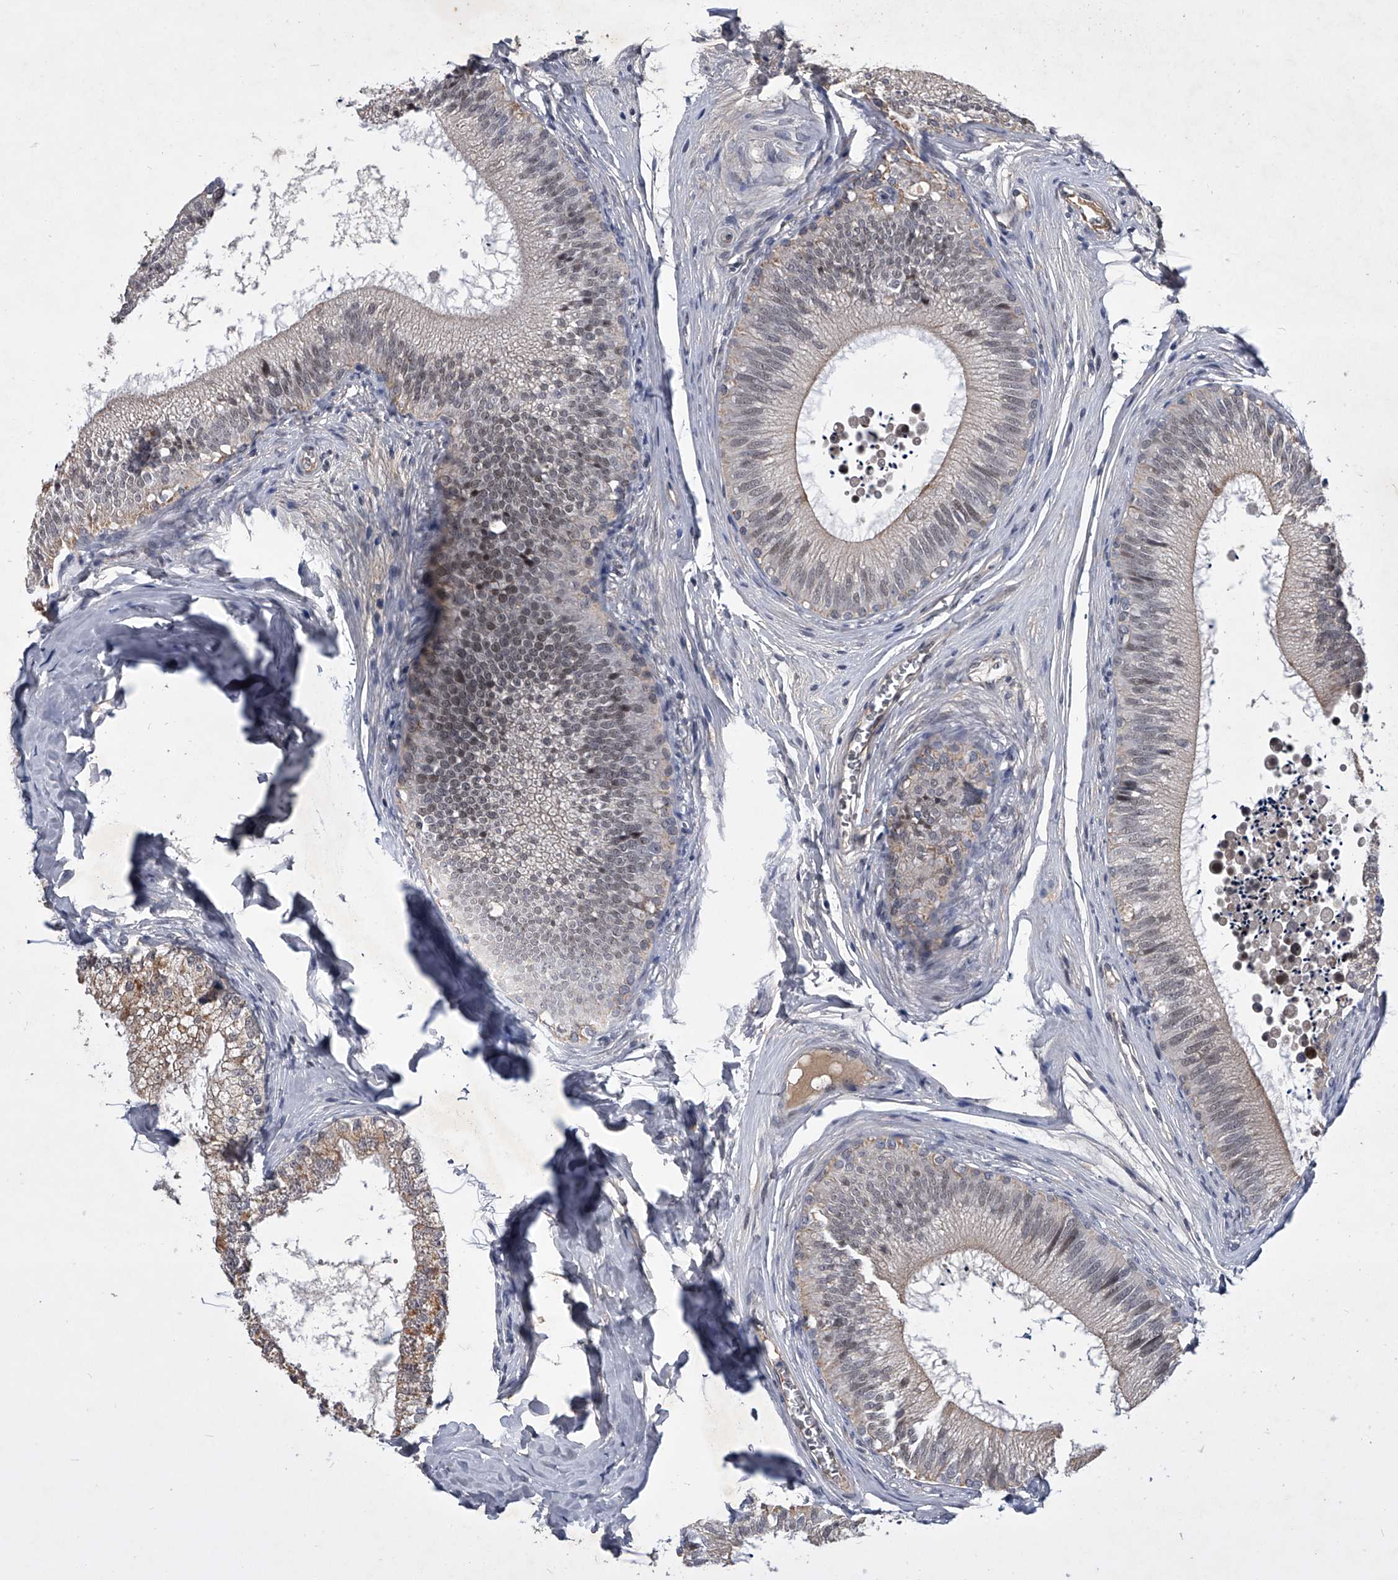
{"staining": {"intensity": "moderate", "quantity": "<25%", "location": "nuclear"}, "tissue": "epididymis", "cell_type": "Glandular cells", "image_type": "normal", "snomed": [{"axis": "morphology", "description": "Normal tissue, NOS"}, {"axis": "topography", "description": "Epididymis"}], "caption": "Immunohistochemistry of normal human epididymis demonstrates low levels of moderate nuclear expression in approximately <25% of glandular cells.", "gene": "ZNF76", "patient": {"sex": "male", "age": 29}}